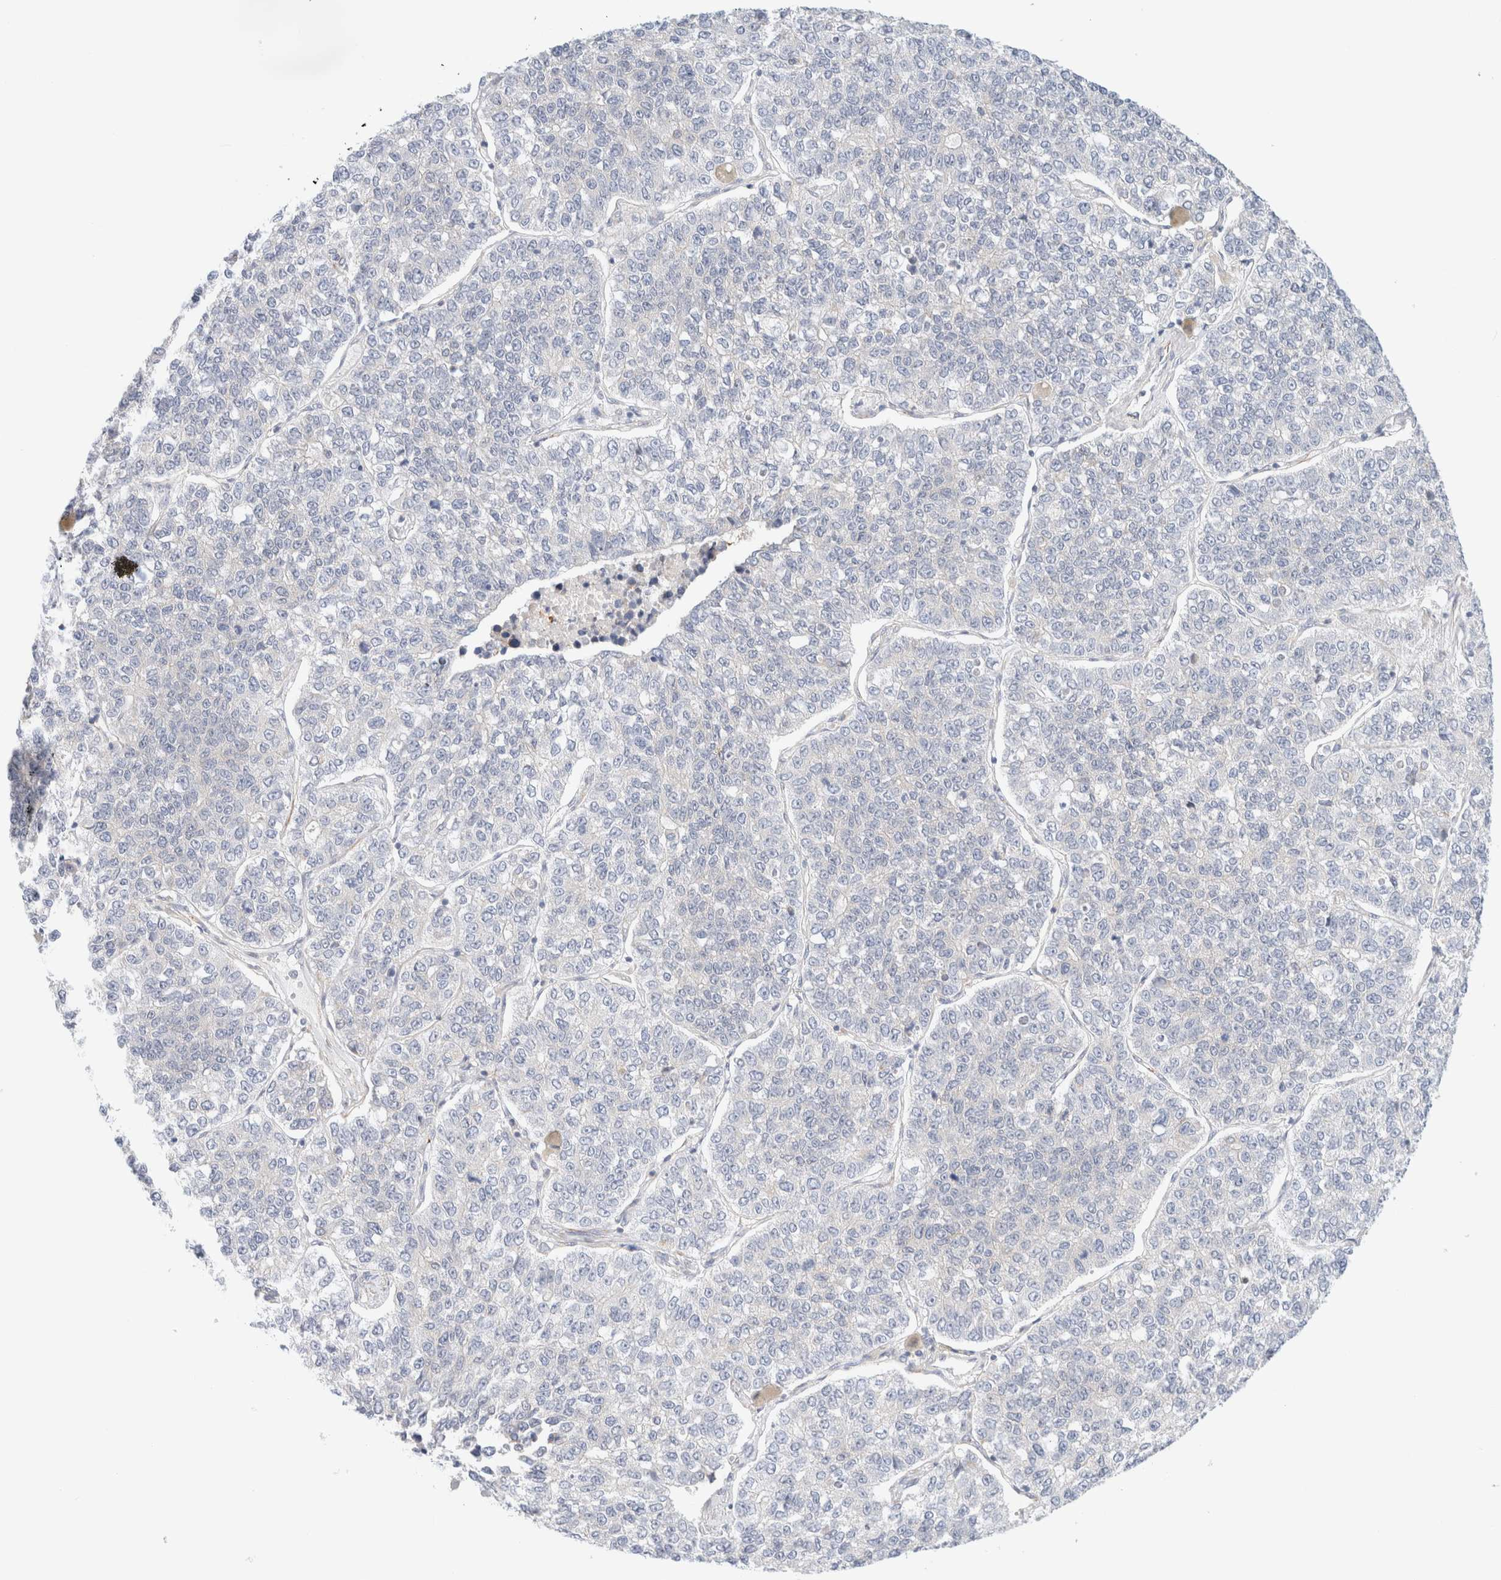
{"staining": {"intensity": "negative", "quantity": "none", "location": "none"}, "tissue": "lung cancer", "cell_type": "Tumor cells", "image_type": "cancer", "snomed": [{"axis": "morphology", "description": "Adenocarcinoma, NOS"}, {"axis": "topography", "description": "Lung"}], "caption": "Tumor cells show no significant positivity in lung cancer (adenocarcinoma). The staining was performed using DAB (3,3'-diaminobenzidine) to visualize the protein expression in brown, while the nuclei were stained in blue with hematoxylin (Magnification: 20x).", "gene": "SLC25A48", "patient": {"sex": "male", "age": 49}}